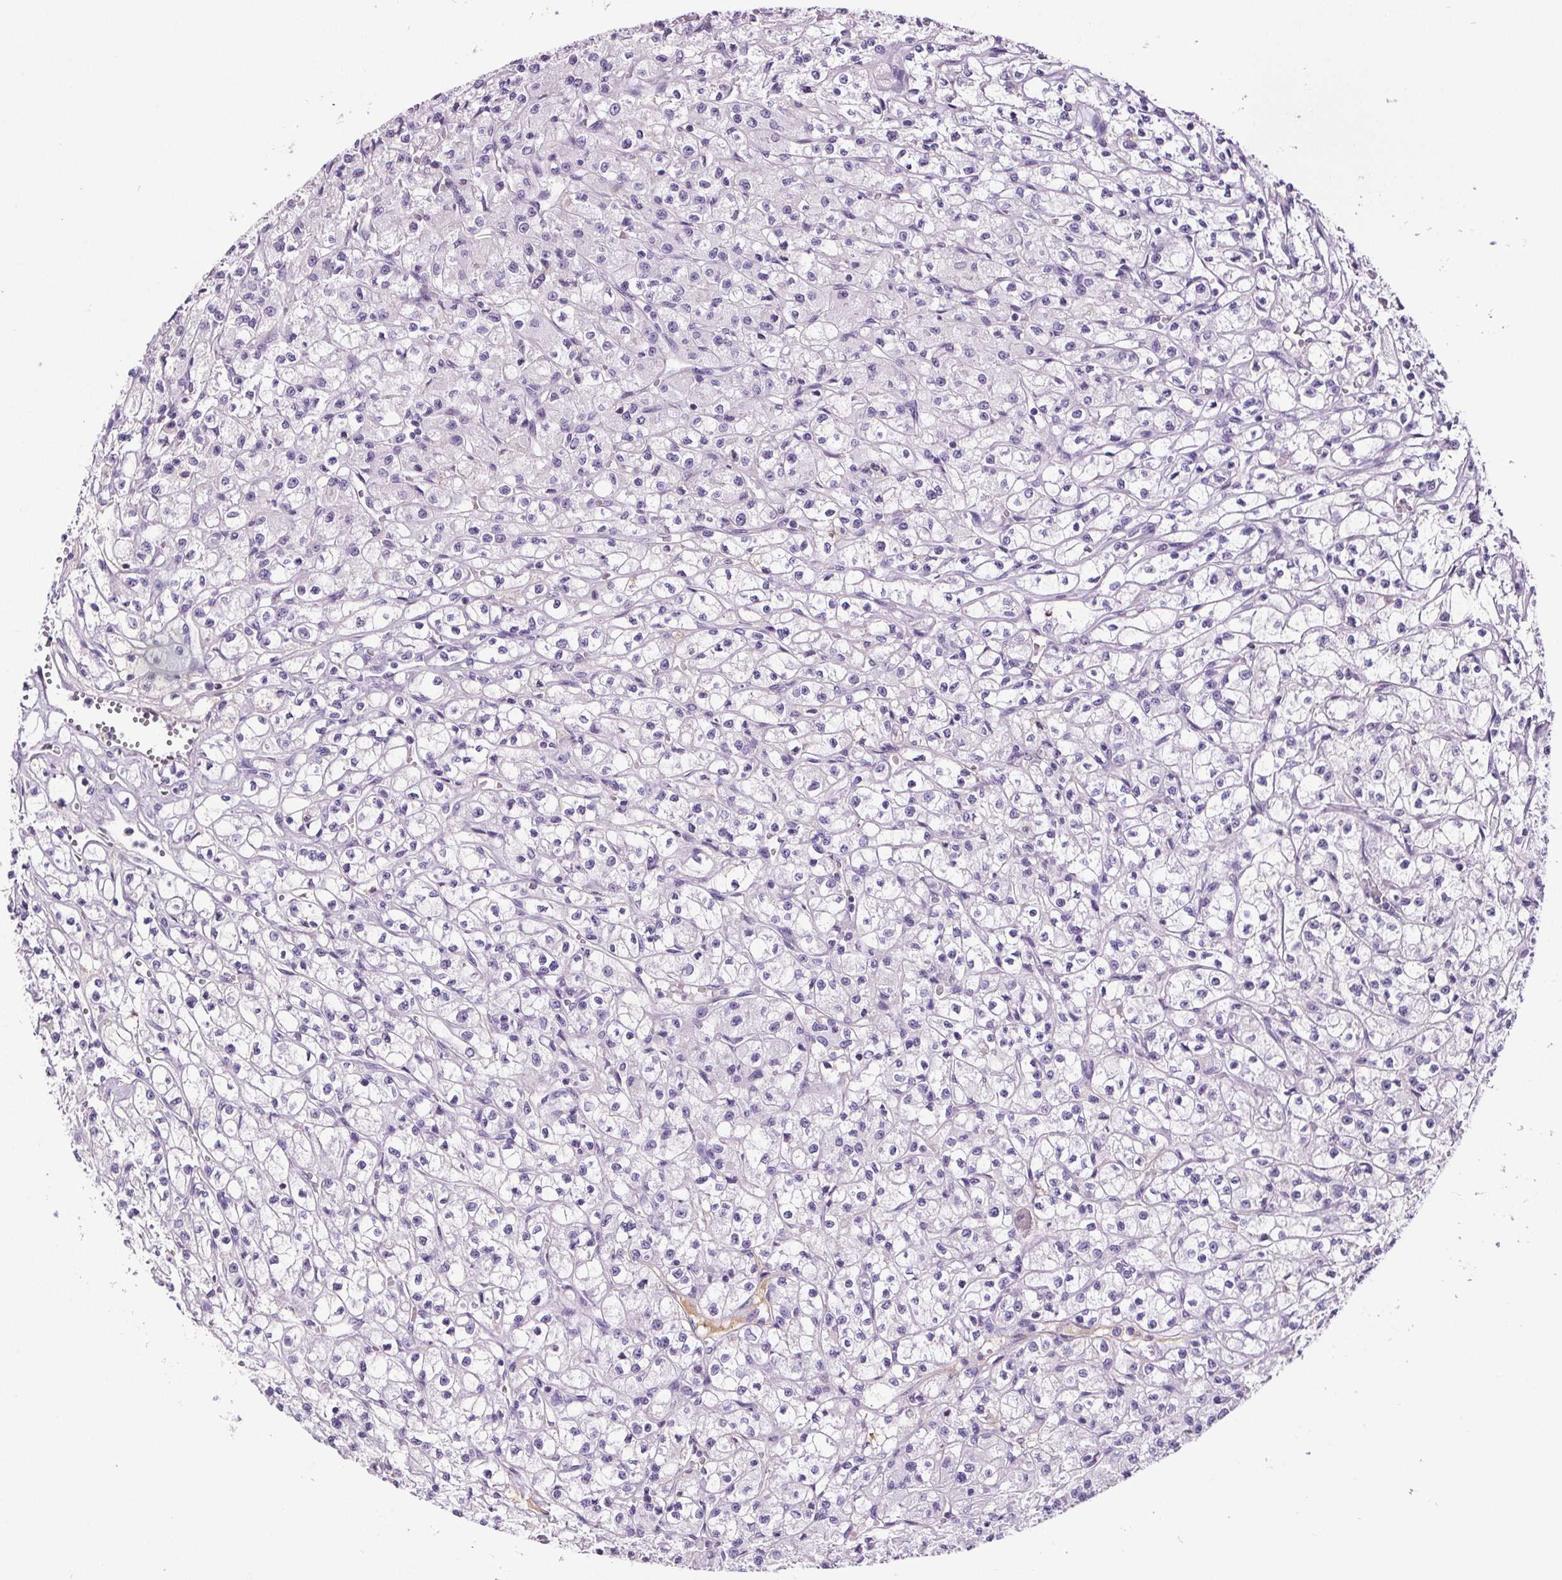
{"staining": {"intensity": "negative", "quantity": "none", "location": "none"}, "tissue": "renal cancer", "cell_type": "Tumor cells", "image_type": "cancer", "snomed": [{"axis": "morphology", "description": "Adenocarcinoma, NOS"}, {"axis": "topography", "description": "Kidney"}], "caption": "Photomicrograph shows no protein expression in tumor cells of renal cancer tissue.", "gene": "CD5L", "patient": {"sex": "female", "age": 70}}